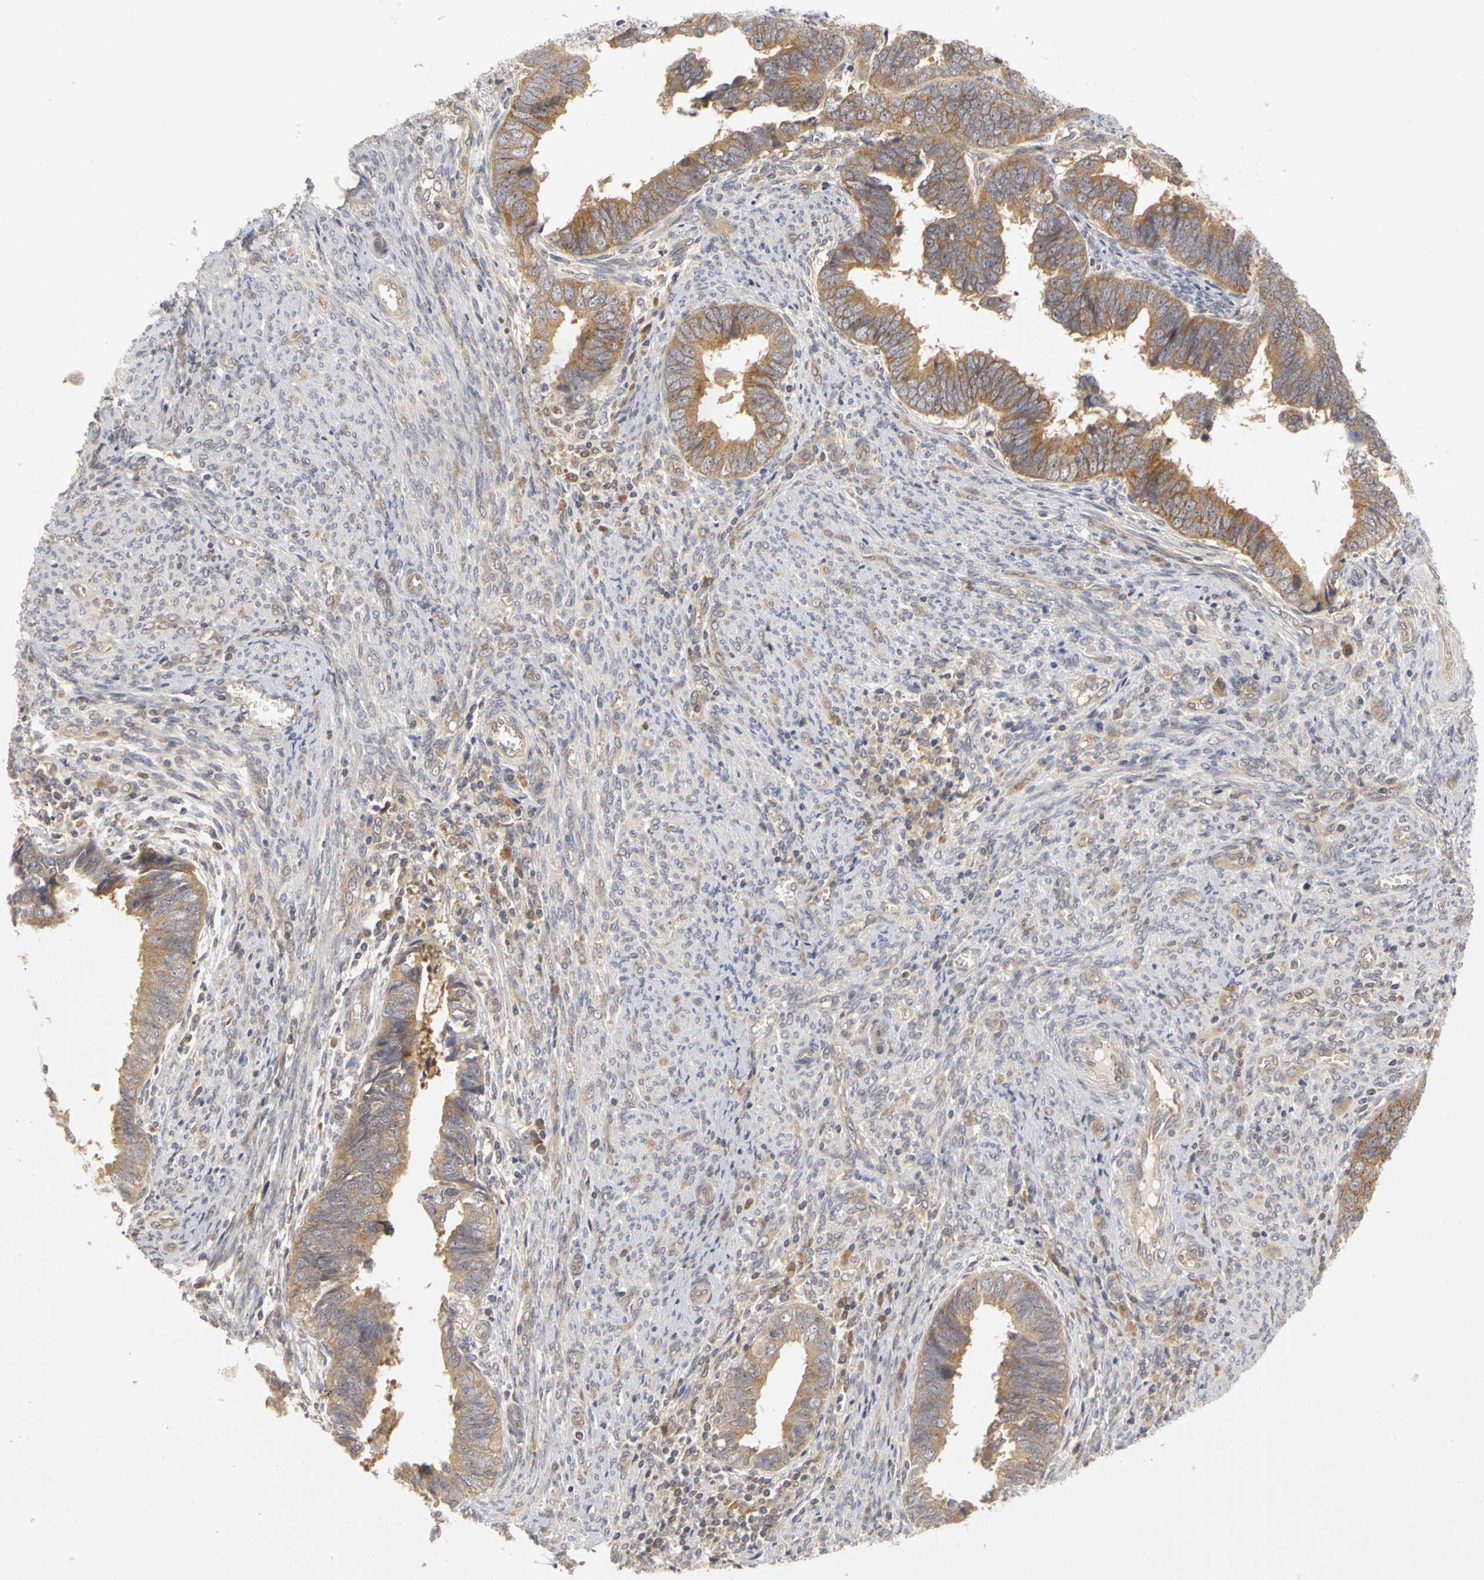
{"staining": {"intensity": "moderate", "quantity": ">75%", "location": "cytoplasmic/membranous"}, "tissue": "endometrial cancer", "cell_type": "Tumor cells", "image_type": "cancer", "snomed": [{"axis": "morphology", "description": "Adenocarcinoma, NOS"}, {"axis": "topography", "description": "Endometrium"}], "caption": "The photomicrograph exhibits immunohistochemical staining of endometrial adenocarcinoma. There is moderate cytoplasmic/membranous expression is present in about >75% of tumor cells.", "gene": "IRAK1", "patient": {"sex": "female", "age": 75}}